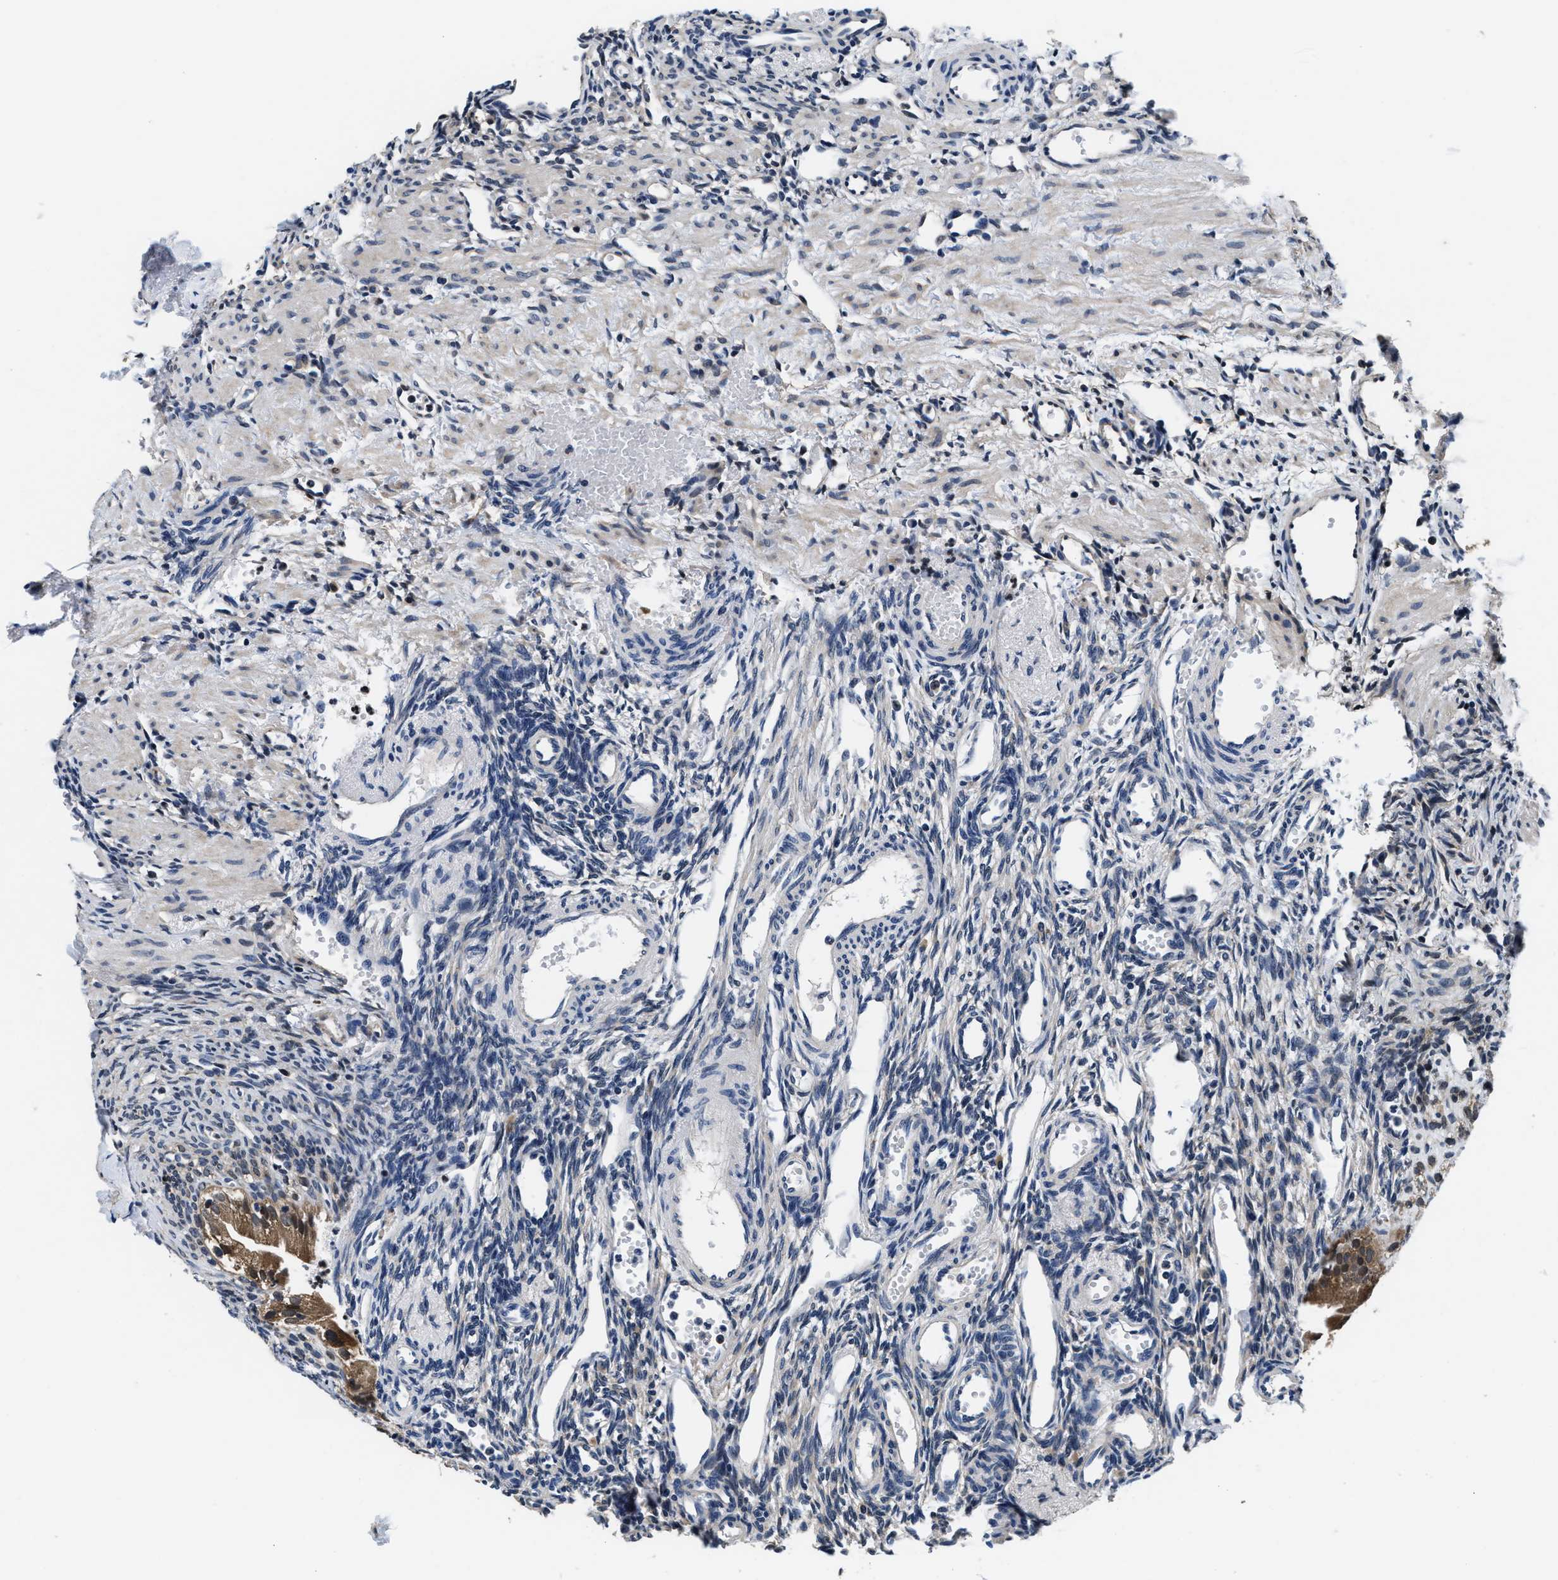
{"staining": {"intensity": "negative", "quantity": "none", "location": "none"}, "tissue": "ovary", "cell_type": "Ovarian stroma cells", "image_type": "normal", "snomed": [{"axis": "morphology", "description": "Normal tissue, NOS"}, {"axis": "topography", "description": "Ovary"}], "caption": "A high-resolution image shows IHC staining of benign ovary, which exhibits no significant positivity in ovarian stroma cells.", "gene": "PHPT1", "patient": {"sex": "female", "age": 33}}